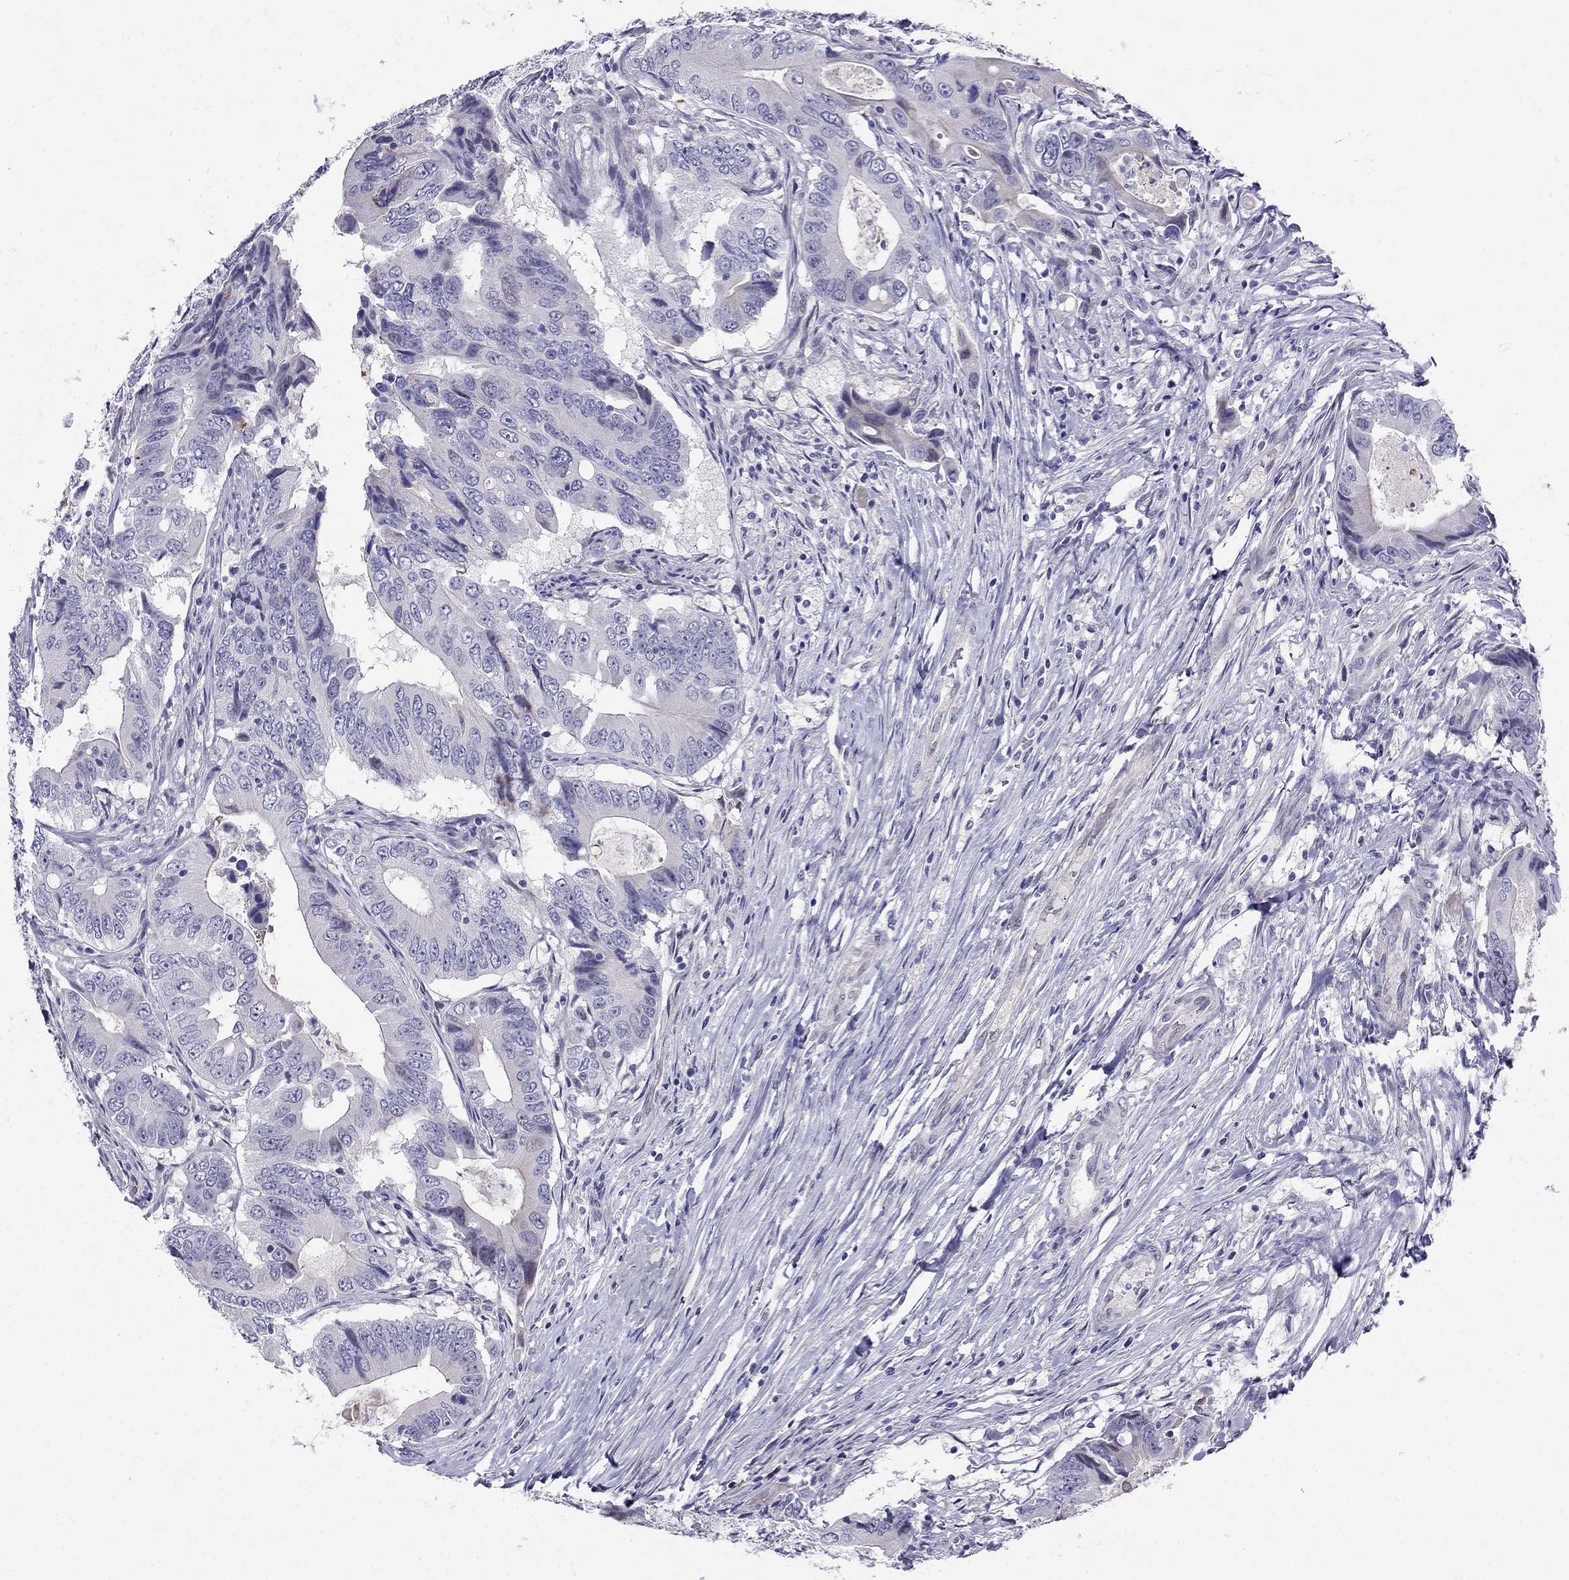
{"staining": {"intensity": "negative", "quantity": "none", "location": "none"}, "tissue": "colorectal cancer", "cell_type": "Tumor cells", "image_type": "cancer", "snomed": [{"axis": "morphology", "description": "Adenocarcinoma, NOS"}, {"axis": "topography", "description": "Colon"}], "caption": "Human adenocarcinoma (colorectal) stained for a protein using immunohistochemistry (IHC) shows no positivity in tumor cells.", "gene": "BAG5", "patient": {"sex": "female", "age": 90}}